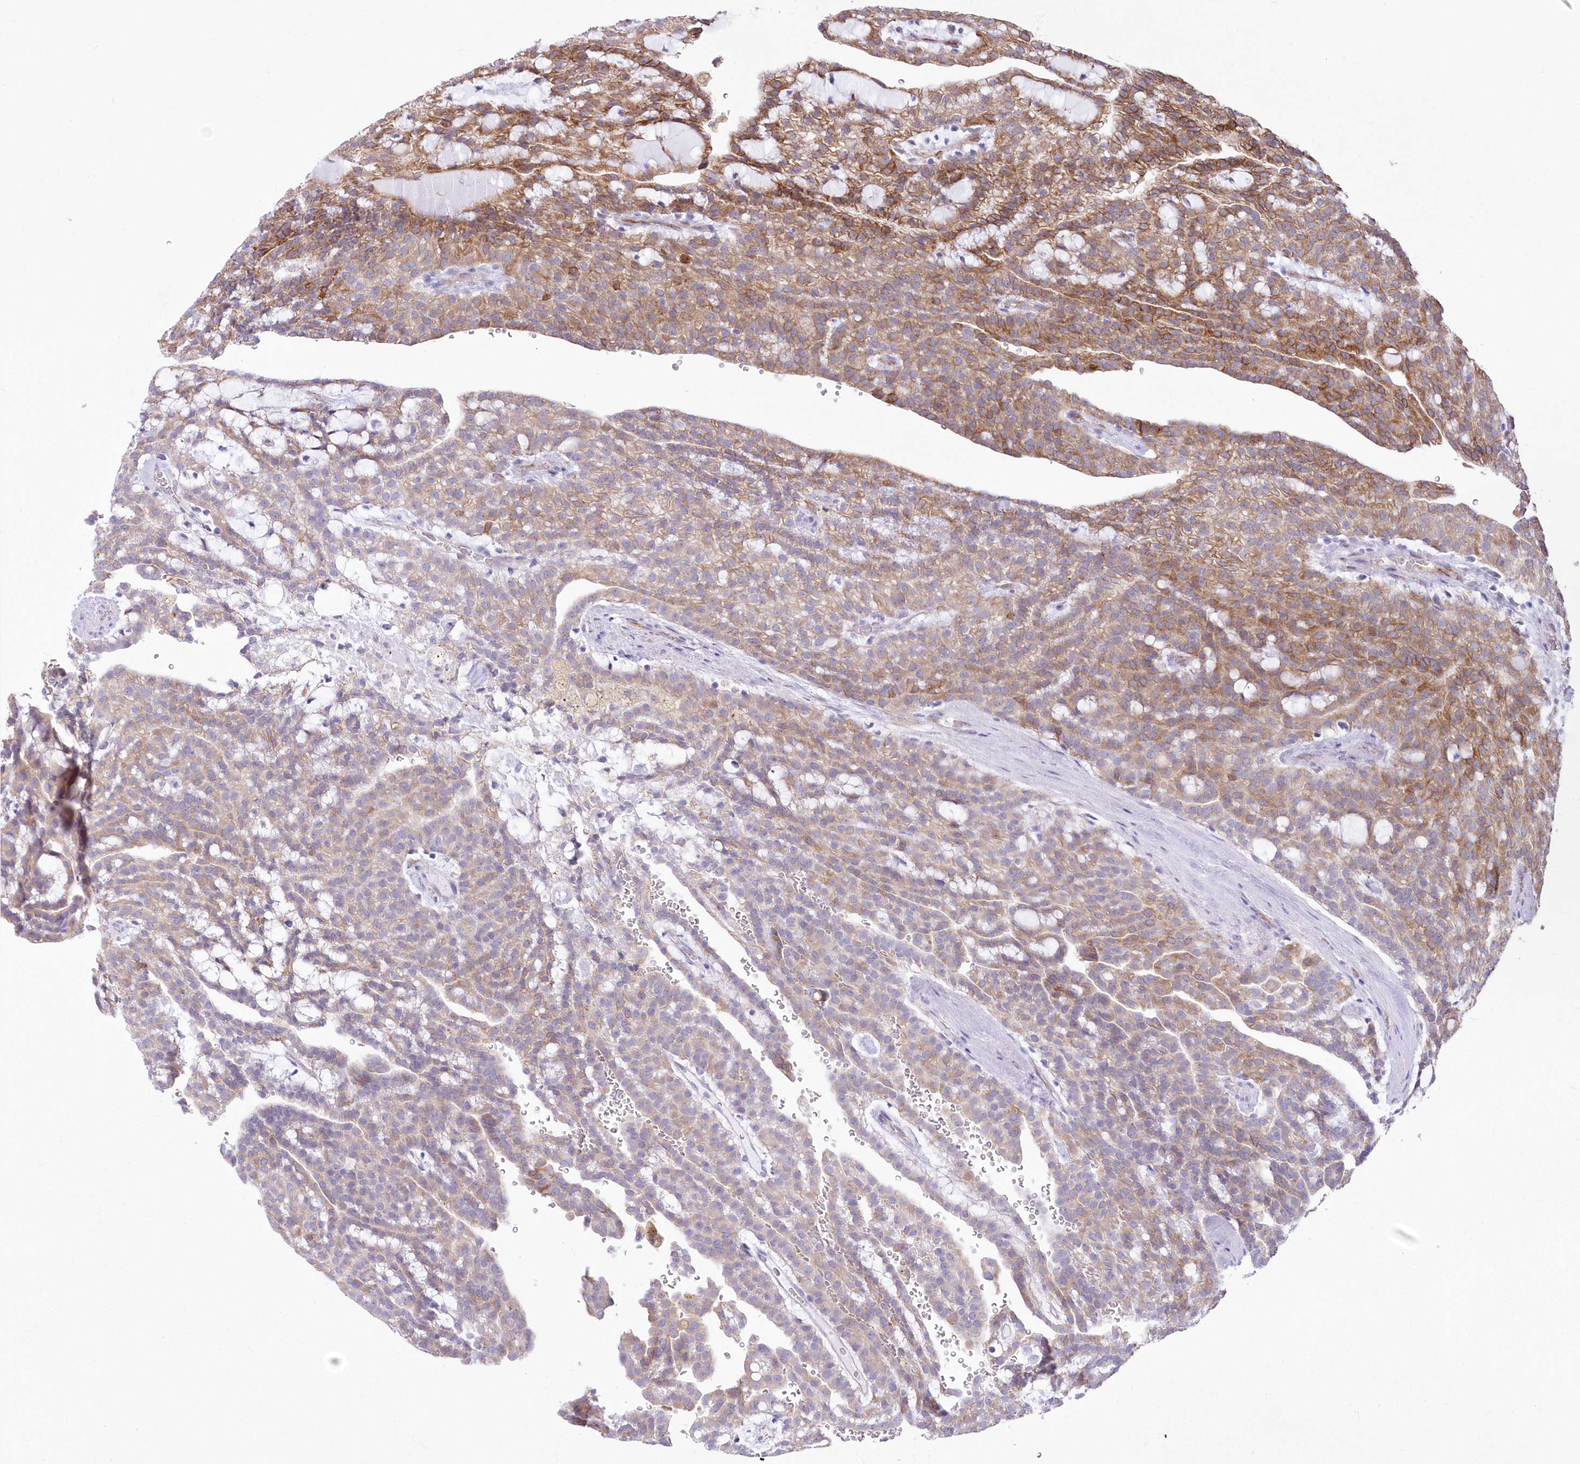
{"staining": {"intensity": "moderate", "quantity": "25%-75%", "location": "cytoplasmic/membranous"}, "tissue": "renal cancer", "cell_type": "Tumor cells", "image_type": "cancer", "snomed": [{"axis": "morphology", "description": "Adenocarcinoma, NOS"}, {"axis": "topography", "description": "Kidney"}], "caption": "Immunohistochemistry (IHC) histopathology image of neoplastic tissue: human renal cancer (adenocarcinoma) stained using IHC reveals medium levels of moderate protein expression localized specifically in the cytoplasmic/membranous of tumor cells, appearing as a cytoplasmic/membranous brown color.", "gene": "YTHDC2", "patient": {"sex": "male", "age": 63}}